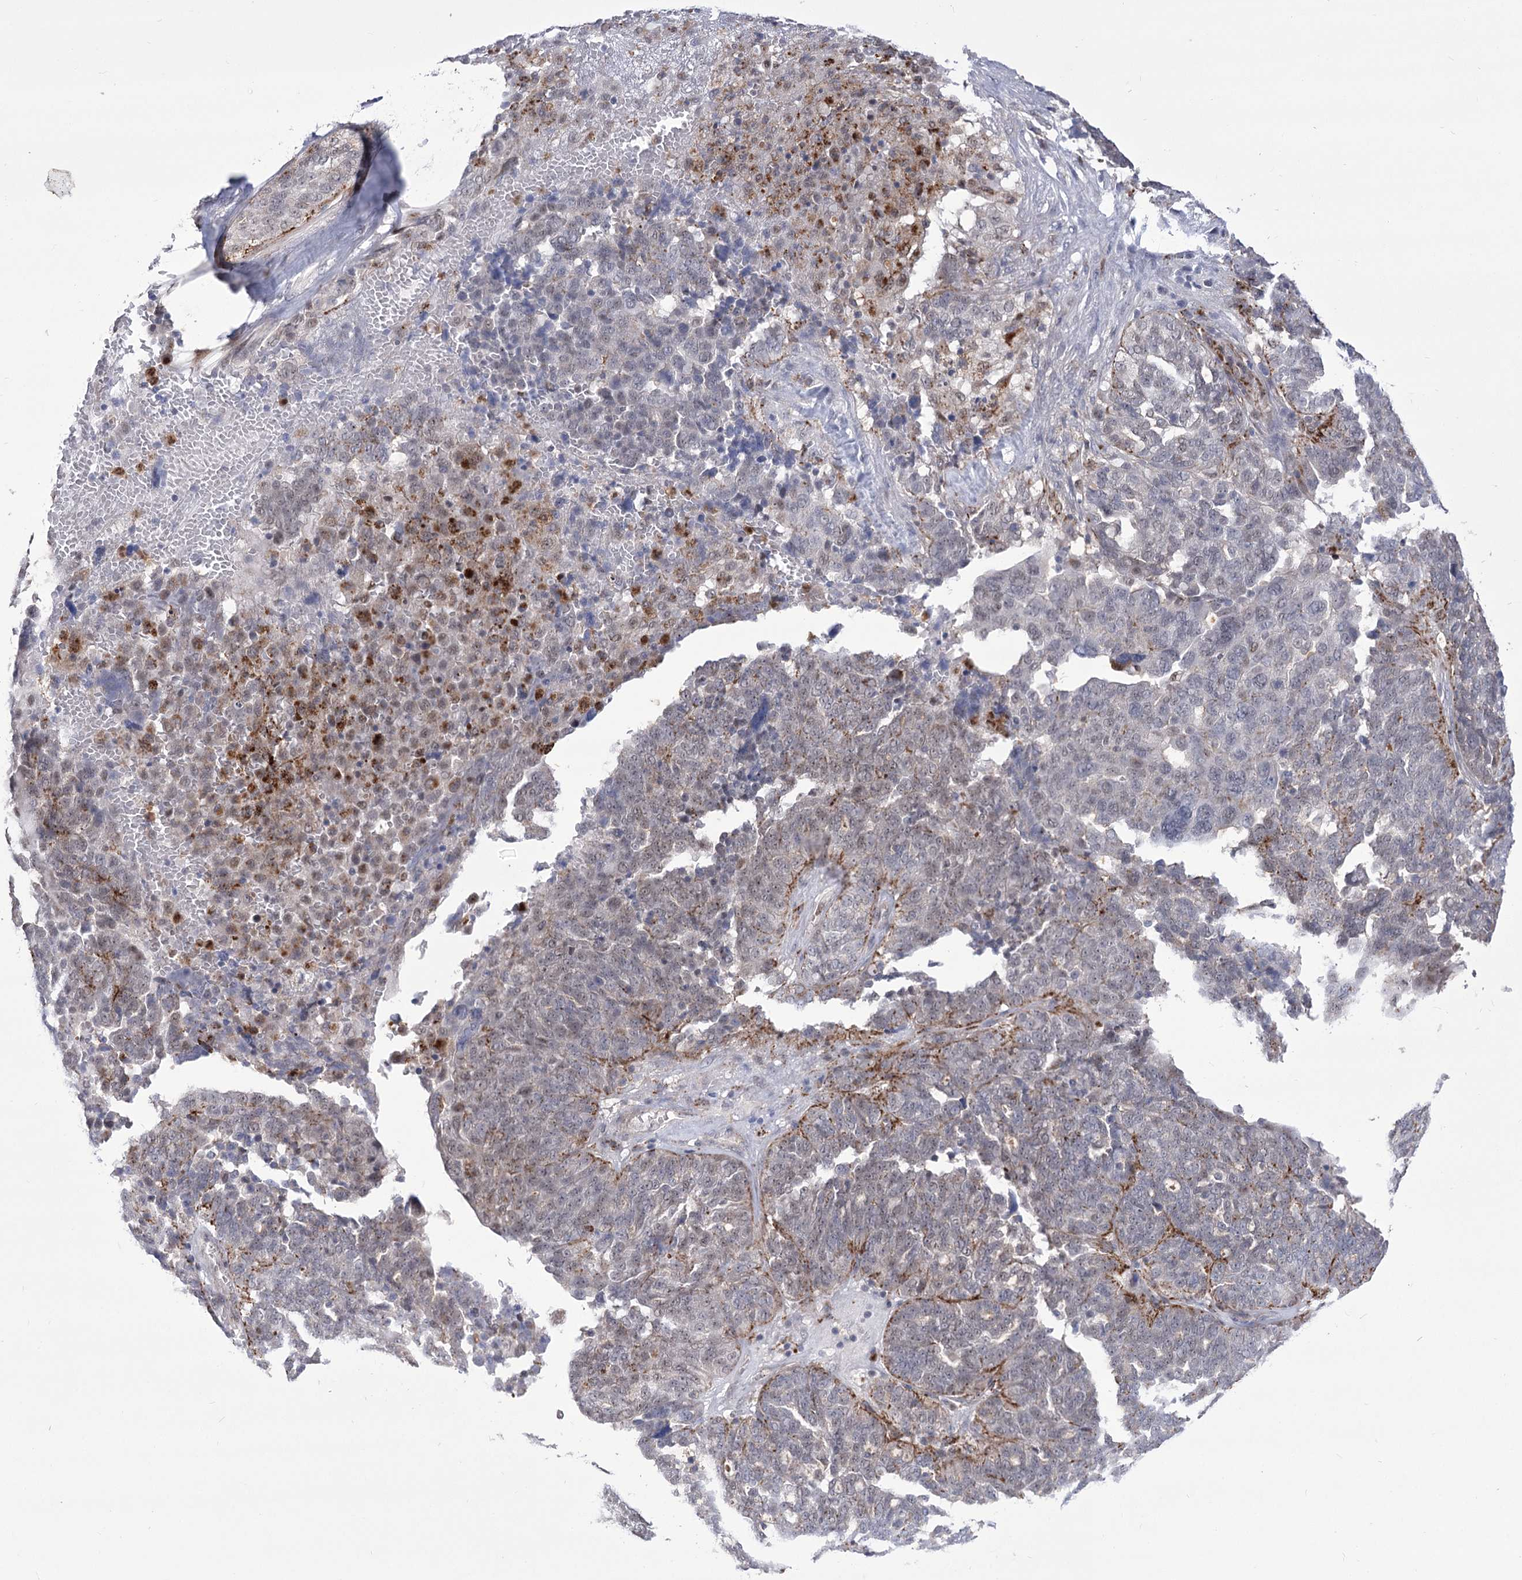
{"staining": {"intensity": "moderate", "quantity": "<25%", "location": "cytoplasmic/membranous,nuclear"}, "tissue": "ovarian cancer", "cell_type": "Tumor cells", "image_type": "cancer", "snomed": [{"axis": "morphology", "description": "Cystadenocarcinoma, serous, NOS"}, {"axis": "topography", "description": "Ovary"}], "caption": "DAB (3,3'-diaminobenzidine) immunohistochemical staining of human ovarian cancer (serous cystadenocarcinoma) displays moderate cytoplasmic/membranous and nuclear protein expression in about <25% of tumor cells. The staining is performed using DAB brown chromogen to label protein expression. The nuclei are counter-stained blue using hematoxylin.", "gene": "SIAE", "patient": {"sex": "female", "age": 59}}